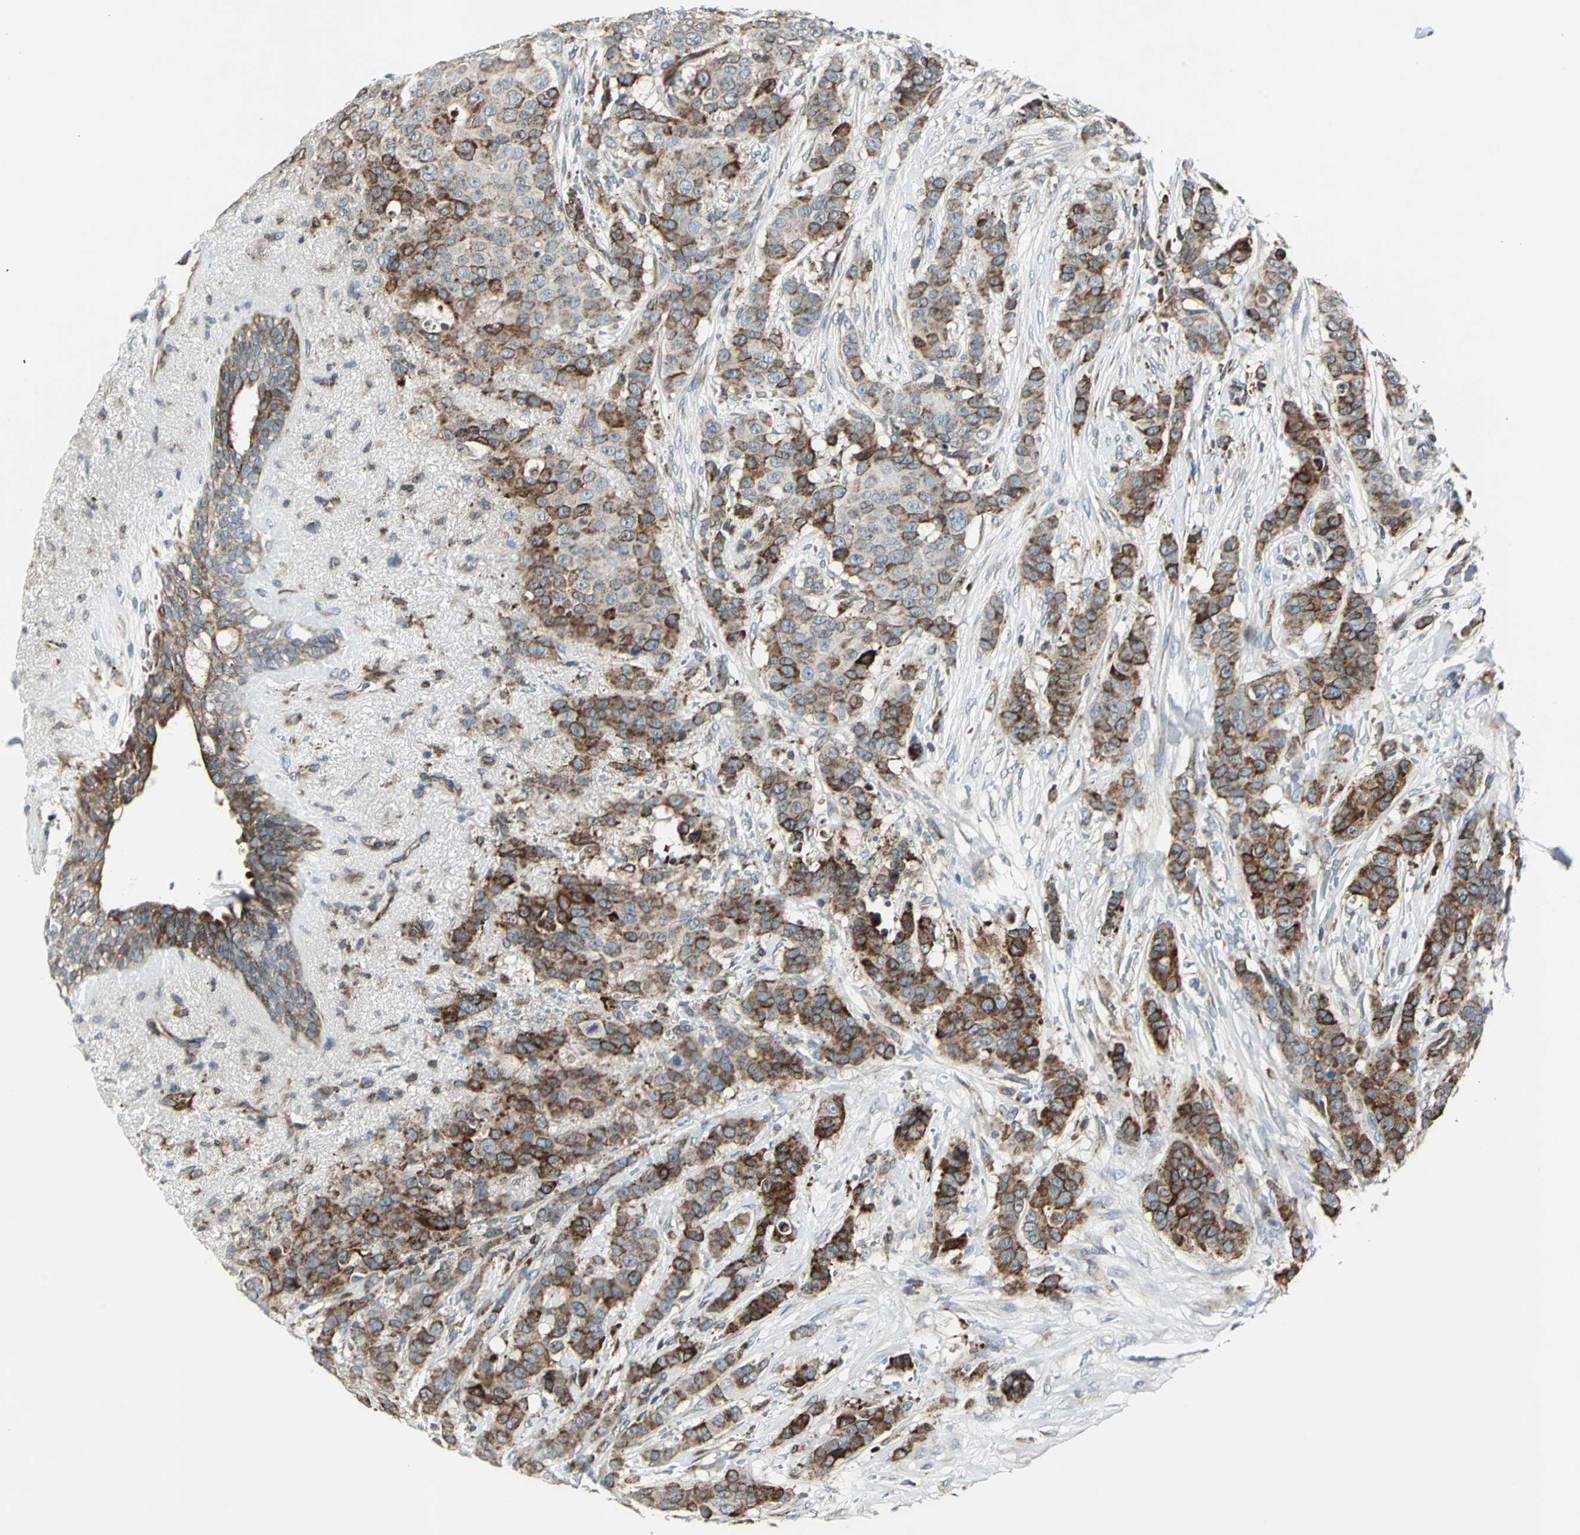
{"staining": {"intensity": "strong", "quantity": ">75%", "location": "cytoplasmic/membranous"}, "tissue": "breast cancer", "cell_type": "Tumor cells", "image_type": "cancer", "snomed": [{"axis": "morphology", "description": "Duct carcinoma"}, {"axis": "topography", "description": "Breast"}], "caption": "Immunohistochemical staining of breast infiltrating ductal carcinoma displays high levels of strong cytoplasmic/membranous protein staining in approximately >75% of tumor cells.", "gene": "HTATIP2", "patient": {"sex": "female", "age": 40}}